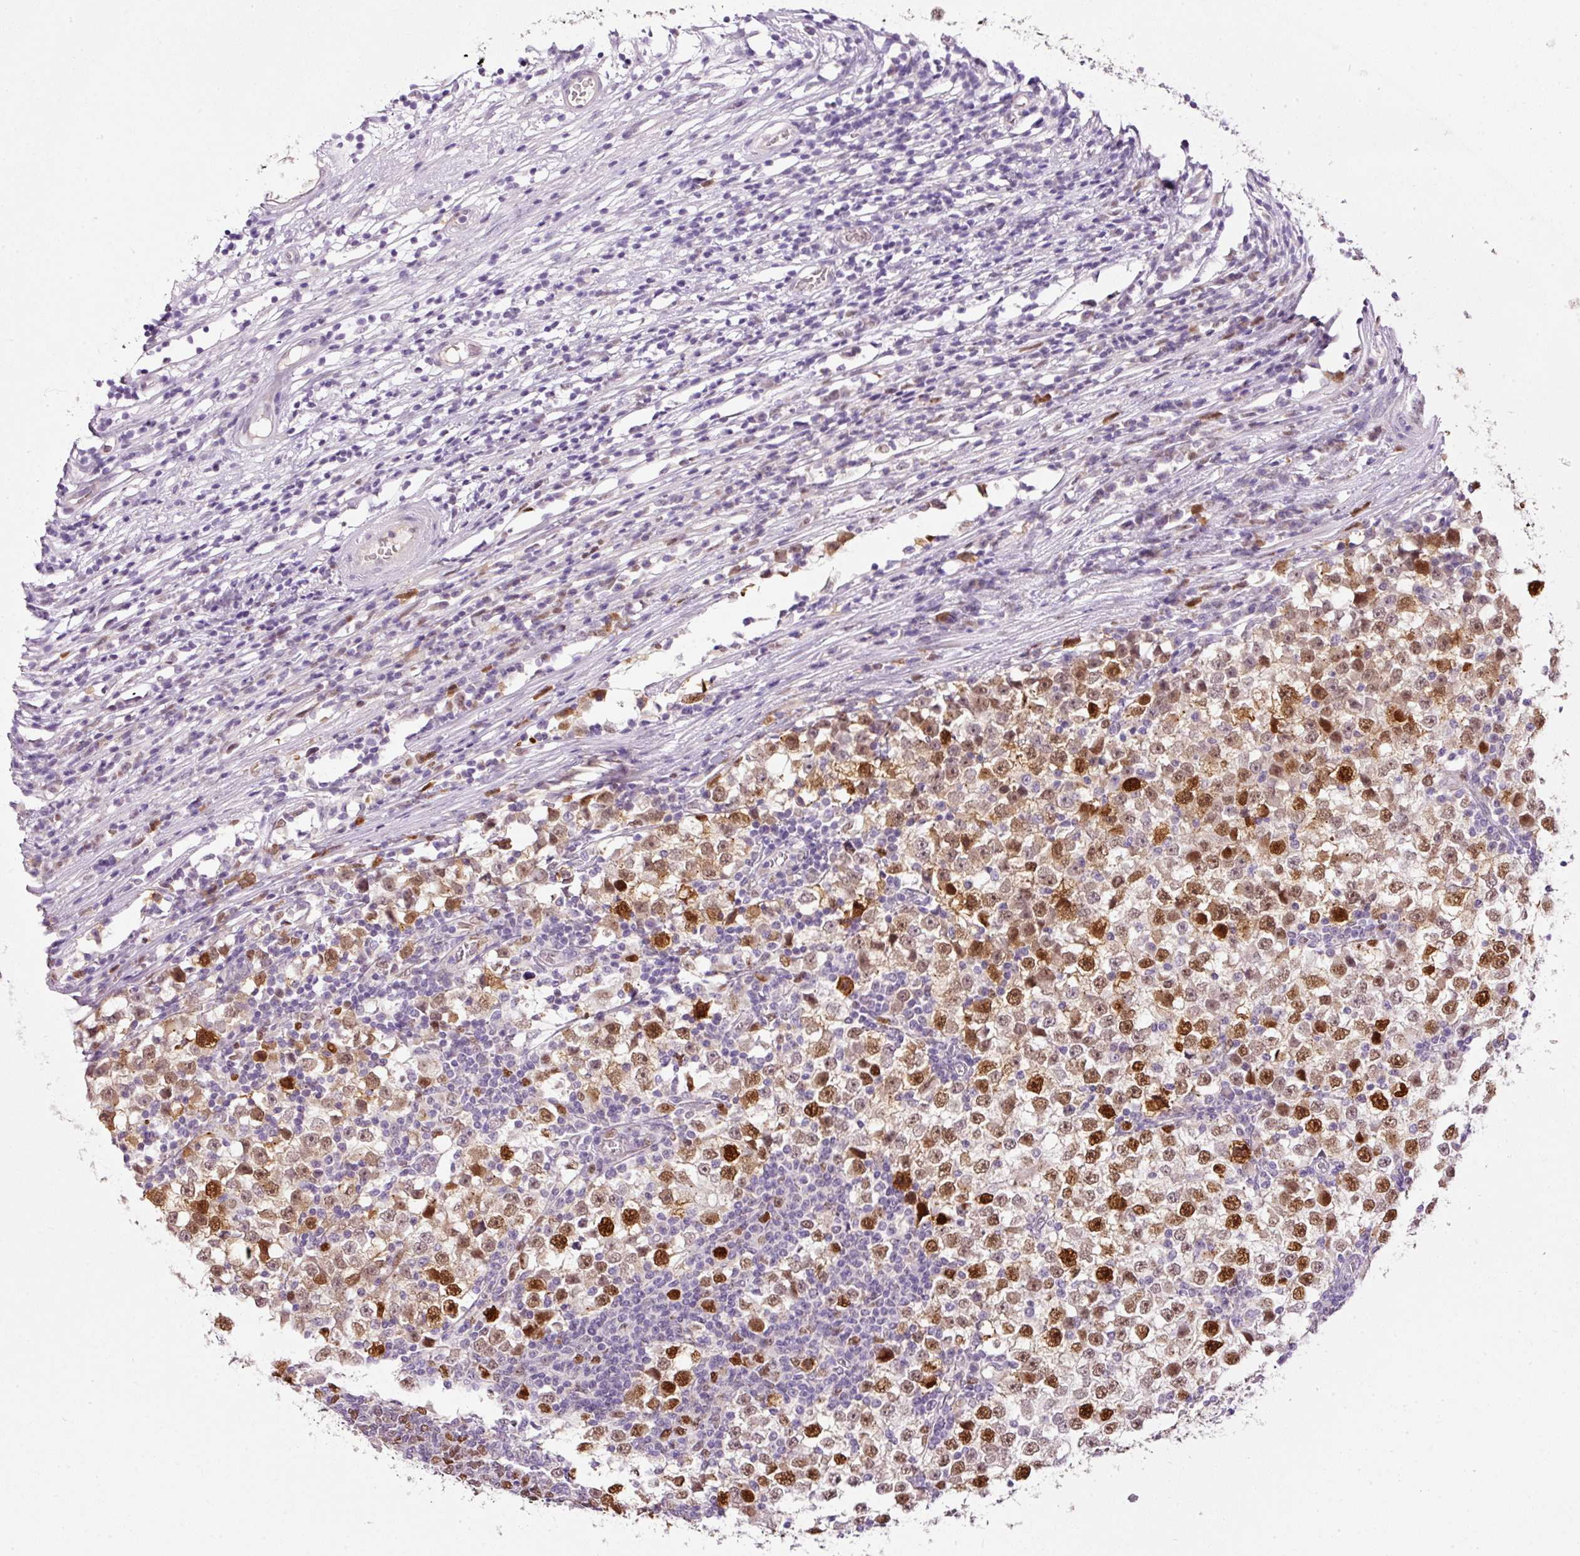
{"staining": {"intensity": "strong", "quantity": ">75%", "location": "nuclear"}, "tissue": "testis cancer", "cell_type": "Tumor cells", "image_type": "cancer", "snomed": [{"axis": "morphology", "description": "Seminoma, NOS"}, {"axis": "topography", "description": "Testis"}], "caption": "About >75% of tumor cells in testis cancer (seminoma) display strong nuclear protein expression as visualized by brown immunohistochemical staining.", "gene": "KPNA2", "patient": {"sex": "male", "age": 65}}